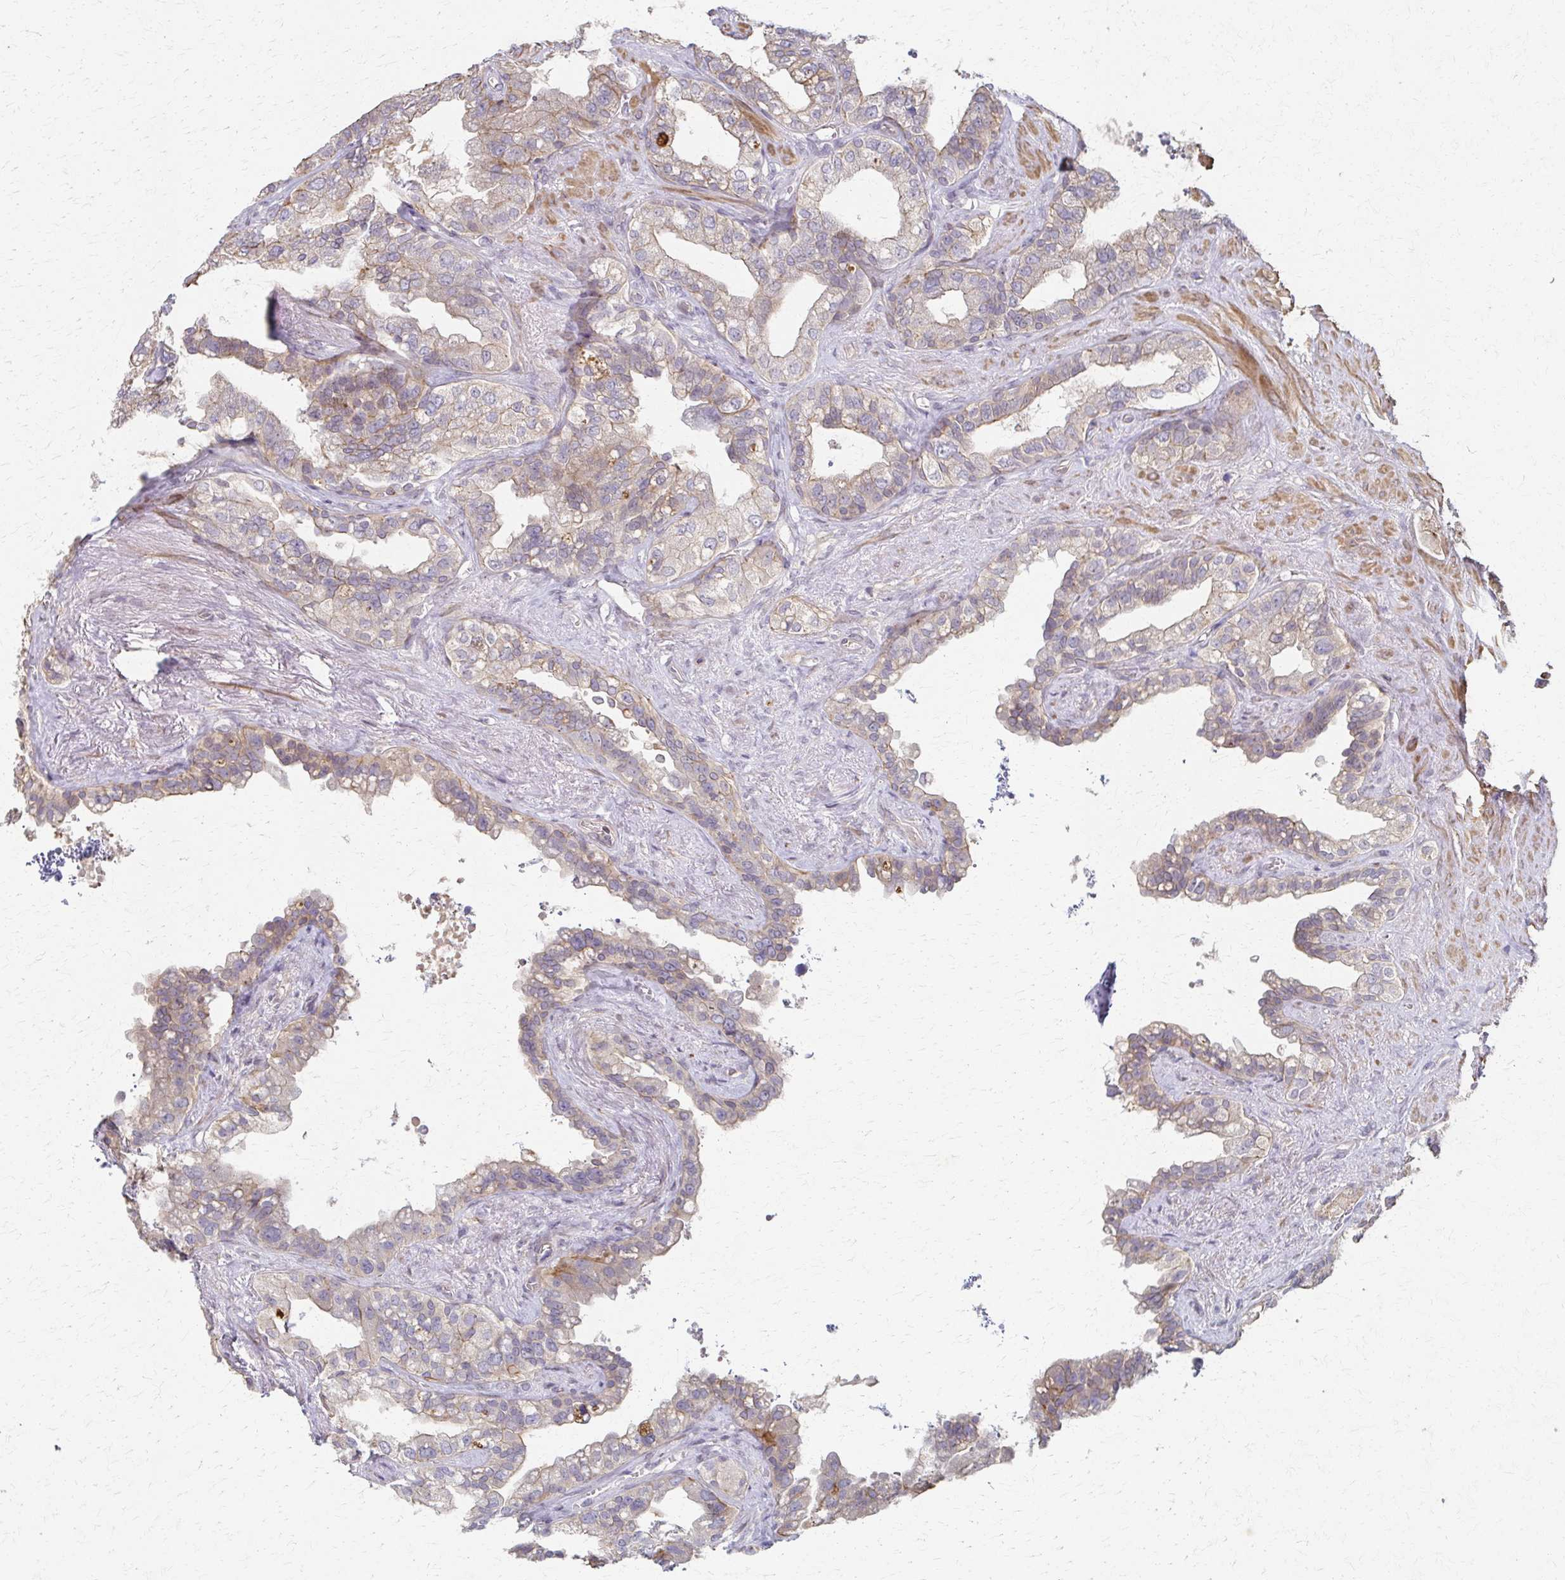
{"staining": {"intensity": "weak", "quantity": "25%-75%", "location": "cytoplasmic/membranous"}, "tissue": "seminal vesicle", "cell_type": "Glandular cells", "image_type": "normal", "snomed": [{"axis": "morphology", "description": "Normal tissue, NOS"}, {"axis": "topography", "description": "Seminal veicle"}, {"axis": "topography", "description": "Peripheral nerve tissue"}], "caption": "There is low levels of weak cytoplasmic/membranous expression in glandular cells of normal seminal vesicle, as demonstrated by immunohistochemical staining (brown color).", "gene": "EOLA1", "patient": {"sex": "male", "age": 76}}